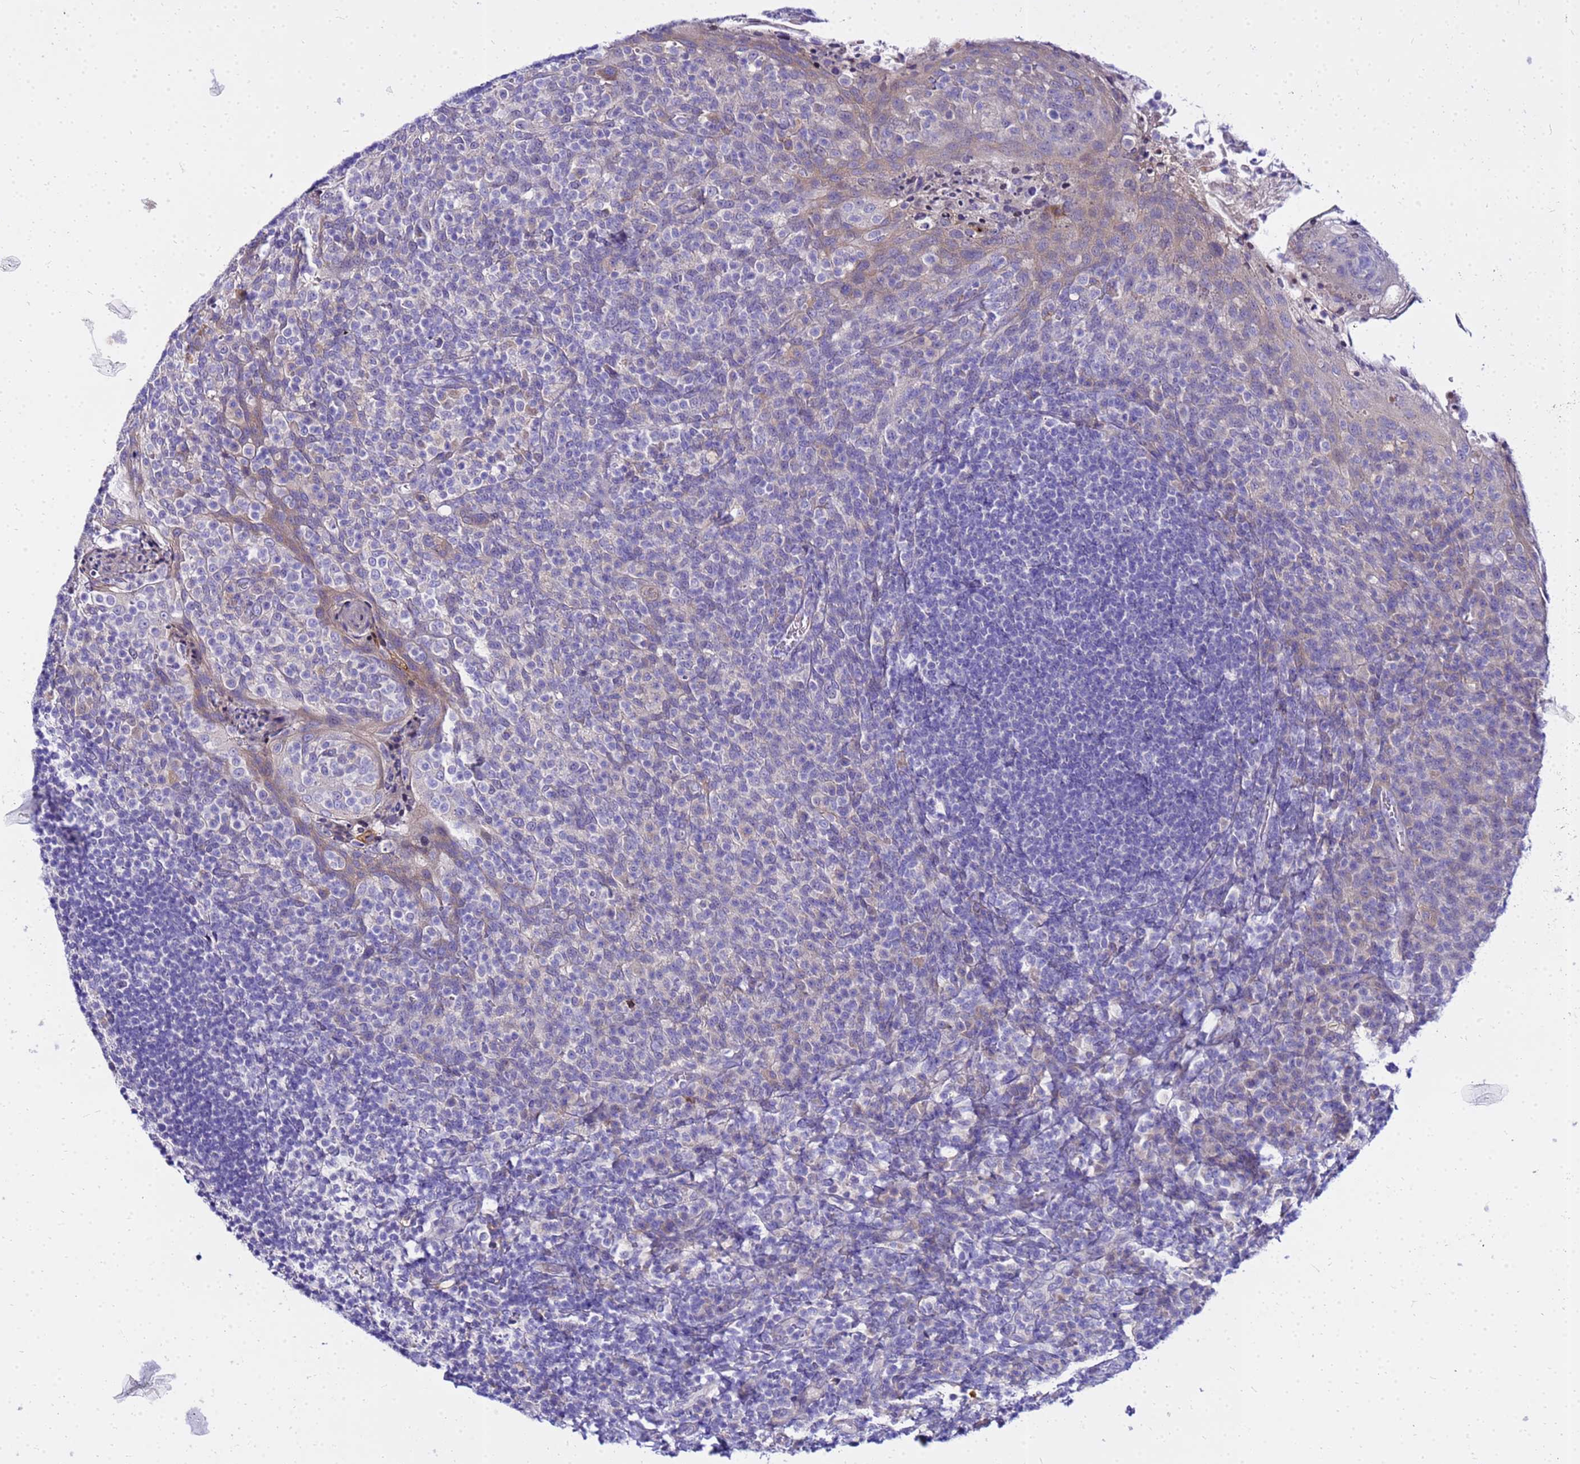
{"staining": {"intensity": "negative", "quantity": "none", "location": "none"}, "tissue": "tonsil", "cell_type": "Germinal center cells", "image_type": "normal", "snomed": [{"axis": "morphology", "description": "Normal tissue, NOS"}, {"axis": "topography", "description": "Tonsil"}], "caption": "An IHC image of benign tonsil is shown. There is no staining in germinal center cells of tonsil.", "gene": "HERC5", "patient": {"sex": "female", "age": 10}}